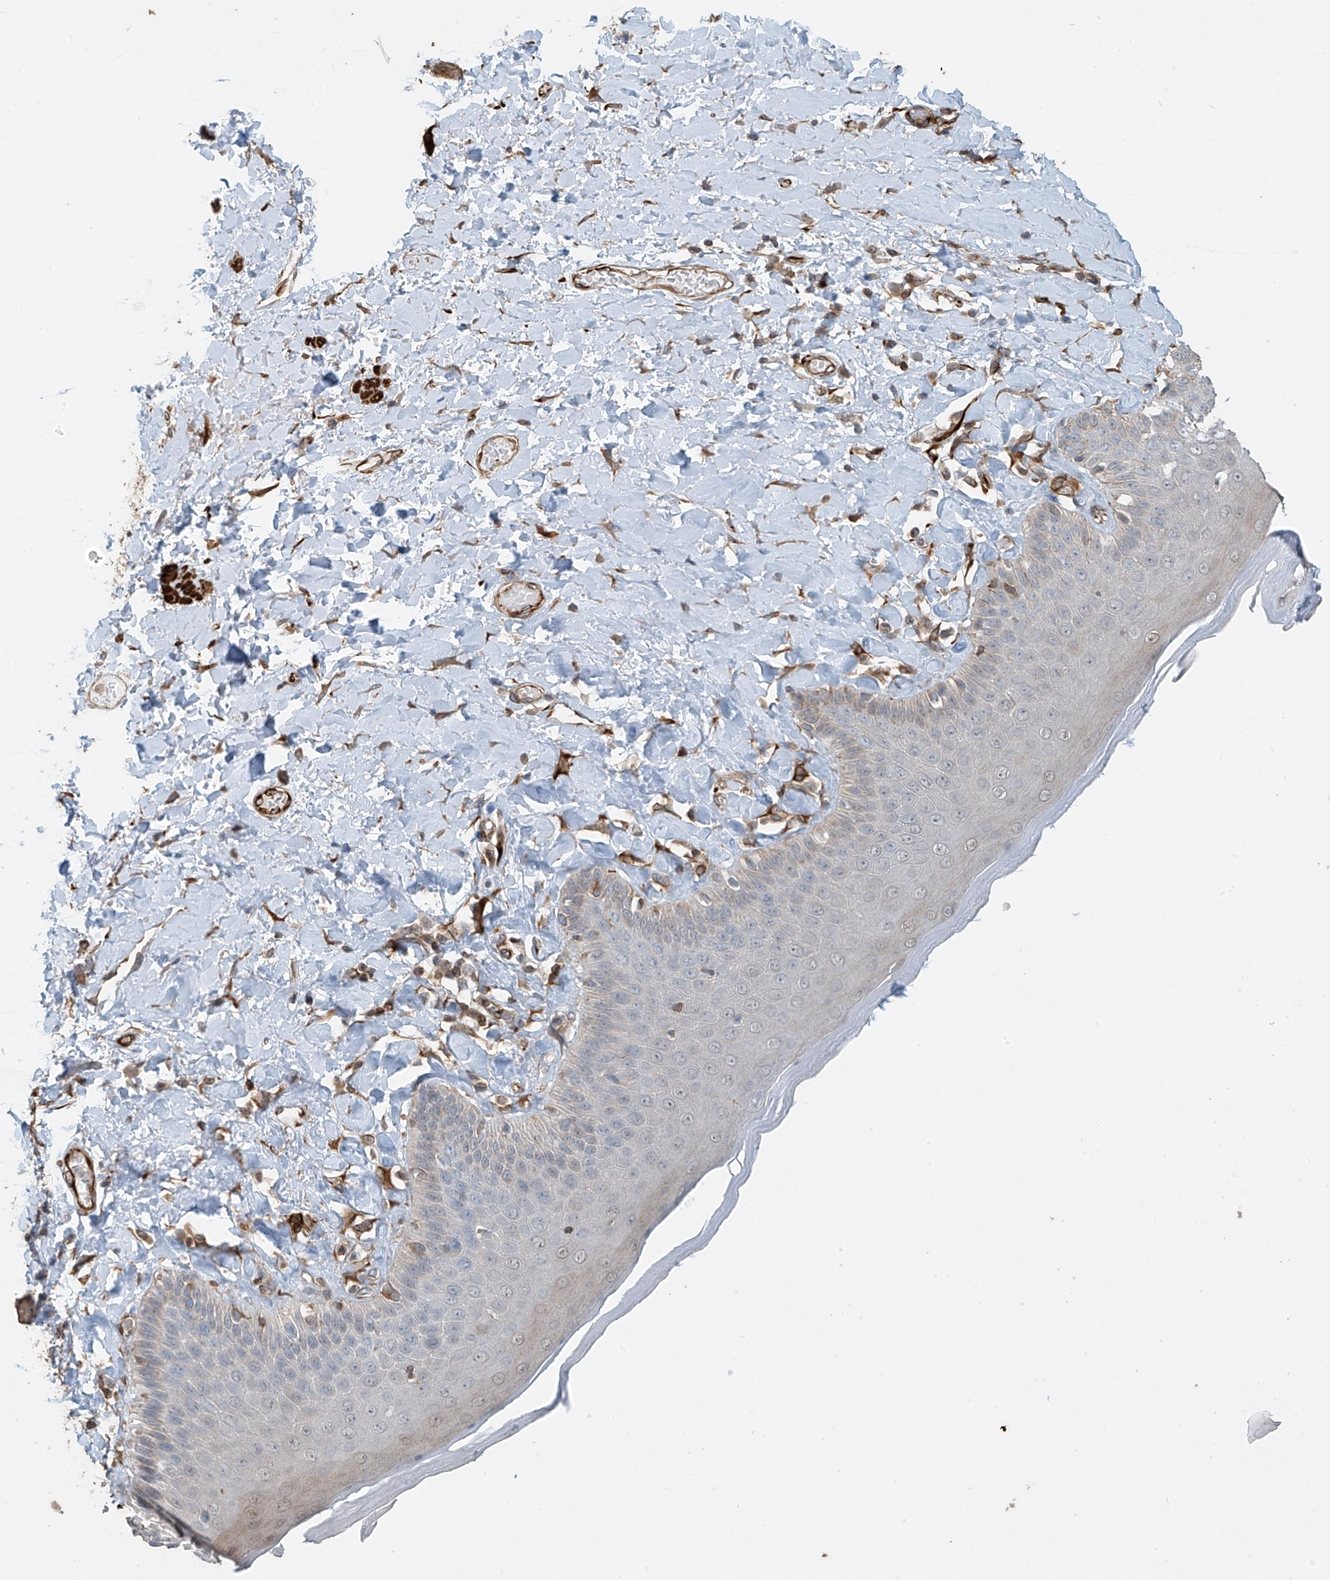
{"staining": {"intensity": "weak", "quantity": "<25%", "location": "cytoplasmic/membranous"}, "tissue": "skin", "cell_type": "Epidermal cells", "image_type": "normal", "snomed": [{"axis": "morphology", "description": "Normal tissue, NOS"}, {"axis": "topography", "description": "Anal"}], "caption": "An image of skin stained for a protein reveals no brown staining in epidermal cells. Brightfield microscopy of IHC stained with DAB (brown) and hematoxylin (blue), captured at high magnification.", "gene": "SH3BGRL3", "patient": {"sex": "male", "age": 69}}